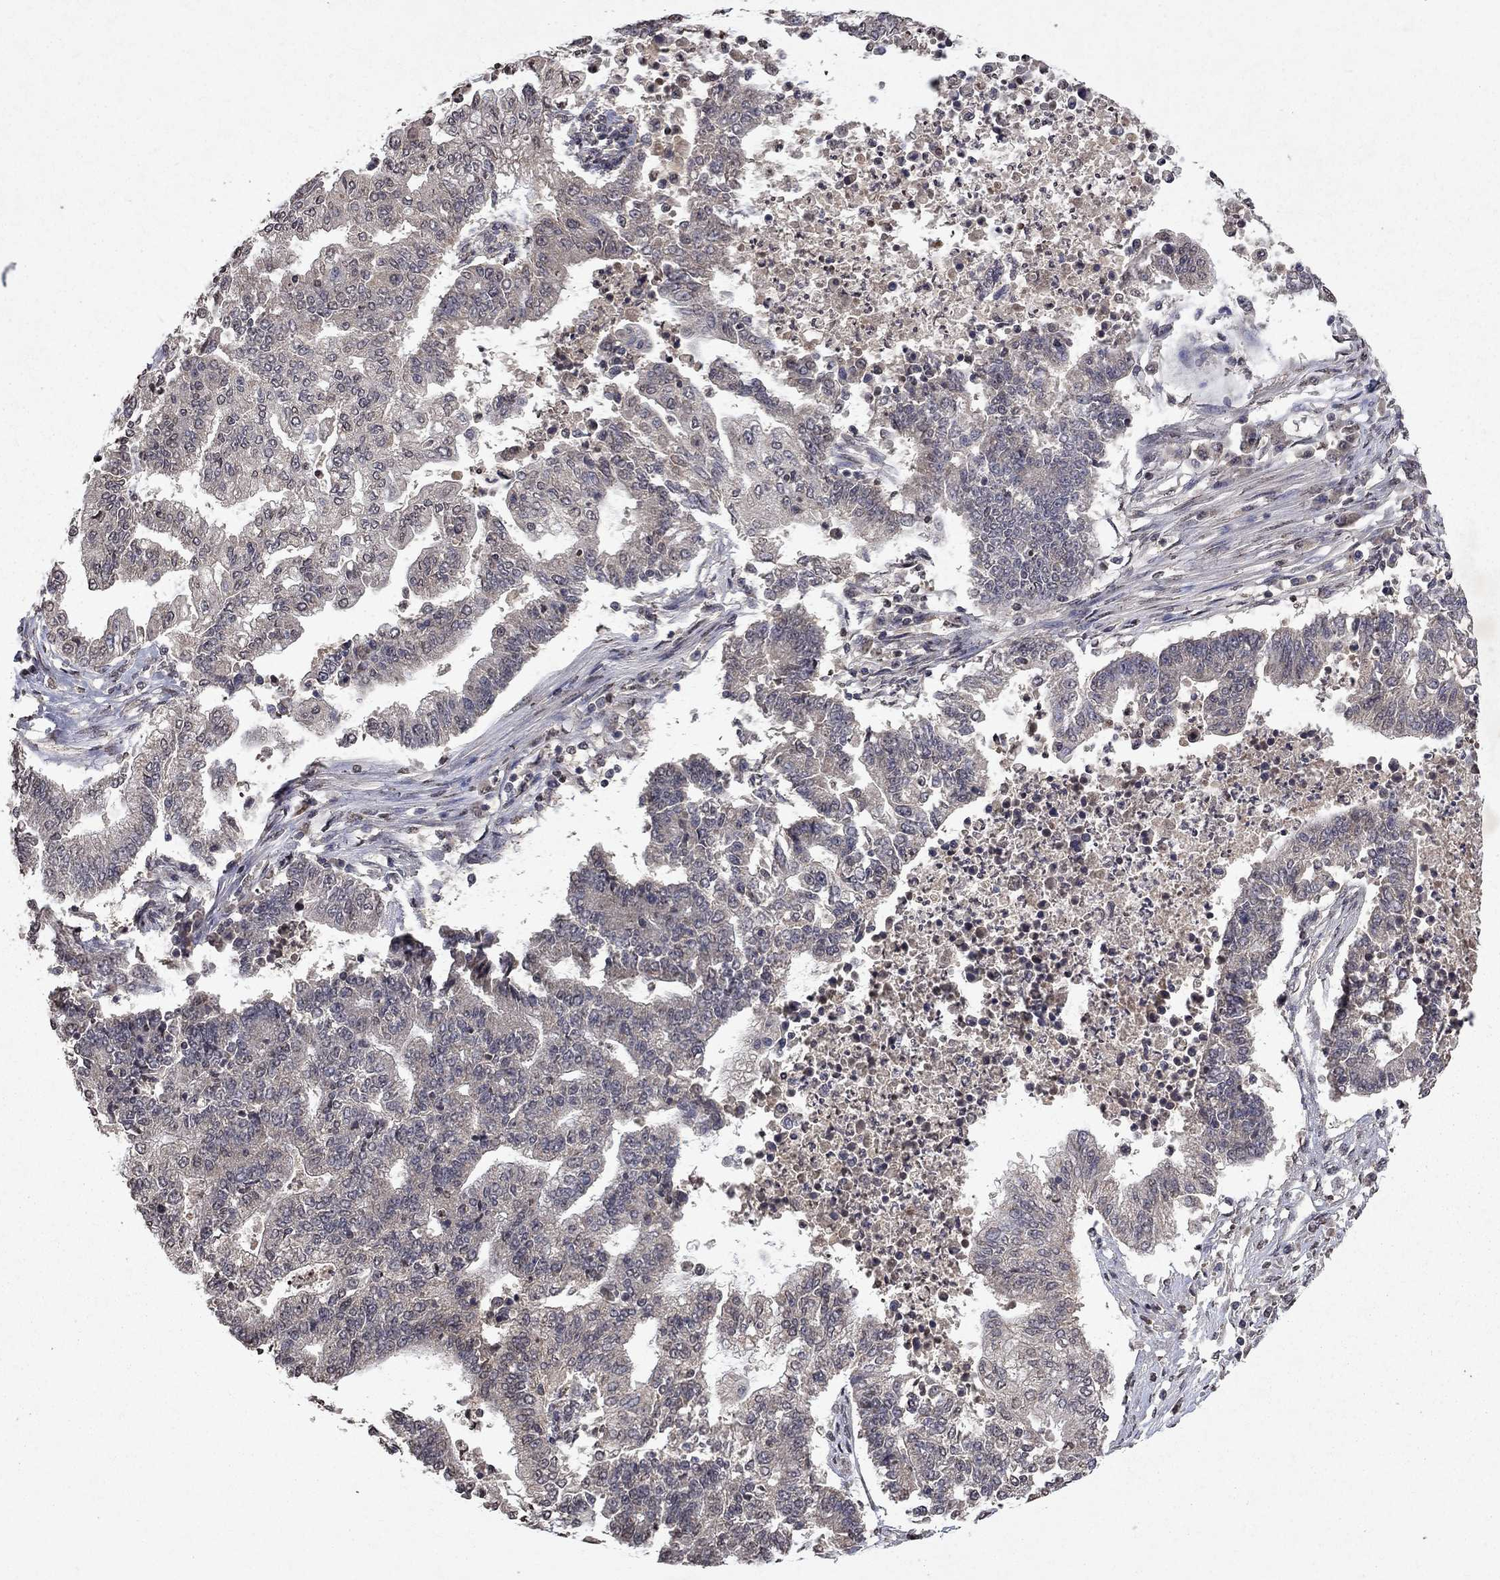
{"staining": {"intensity": "weak", "quantity": "25%-75%", "location": "cytoplasmic/membranous"}, "tissue": "endometrial cancer", "cell_type": "Tumor cells", "image_type": "cancer", "snomed": [{"axis": "morphology", "description": "Adenocarcinoma, NOS"}, {"axis": "topography", "description": "Uterus"}, {"axis": "topography", "description": "Endometrium"}], "caption": "Weak cytoplasmic/membranous staining is identified in about 25%-75% of tumor cells in endometrial cancer (adenocarcinoma).", "gene": "TTC38", "patient": {"sex": "female", "age": 54}}